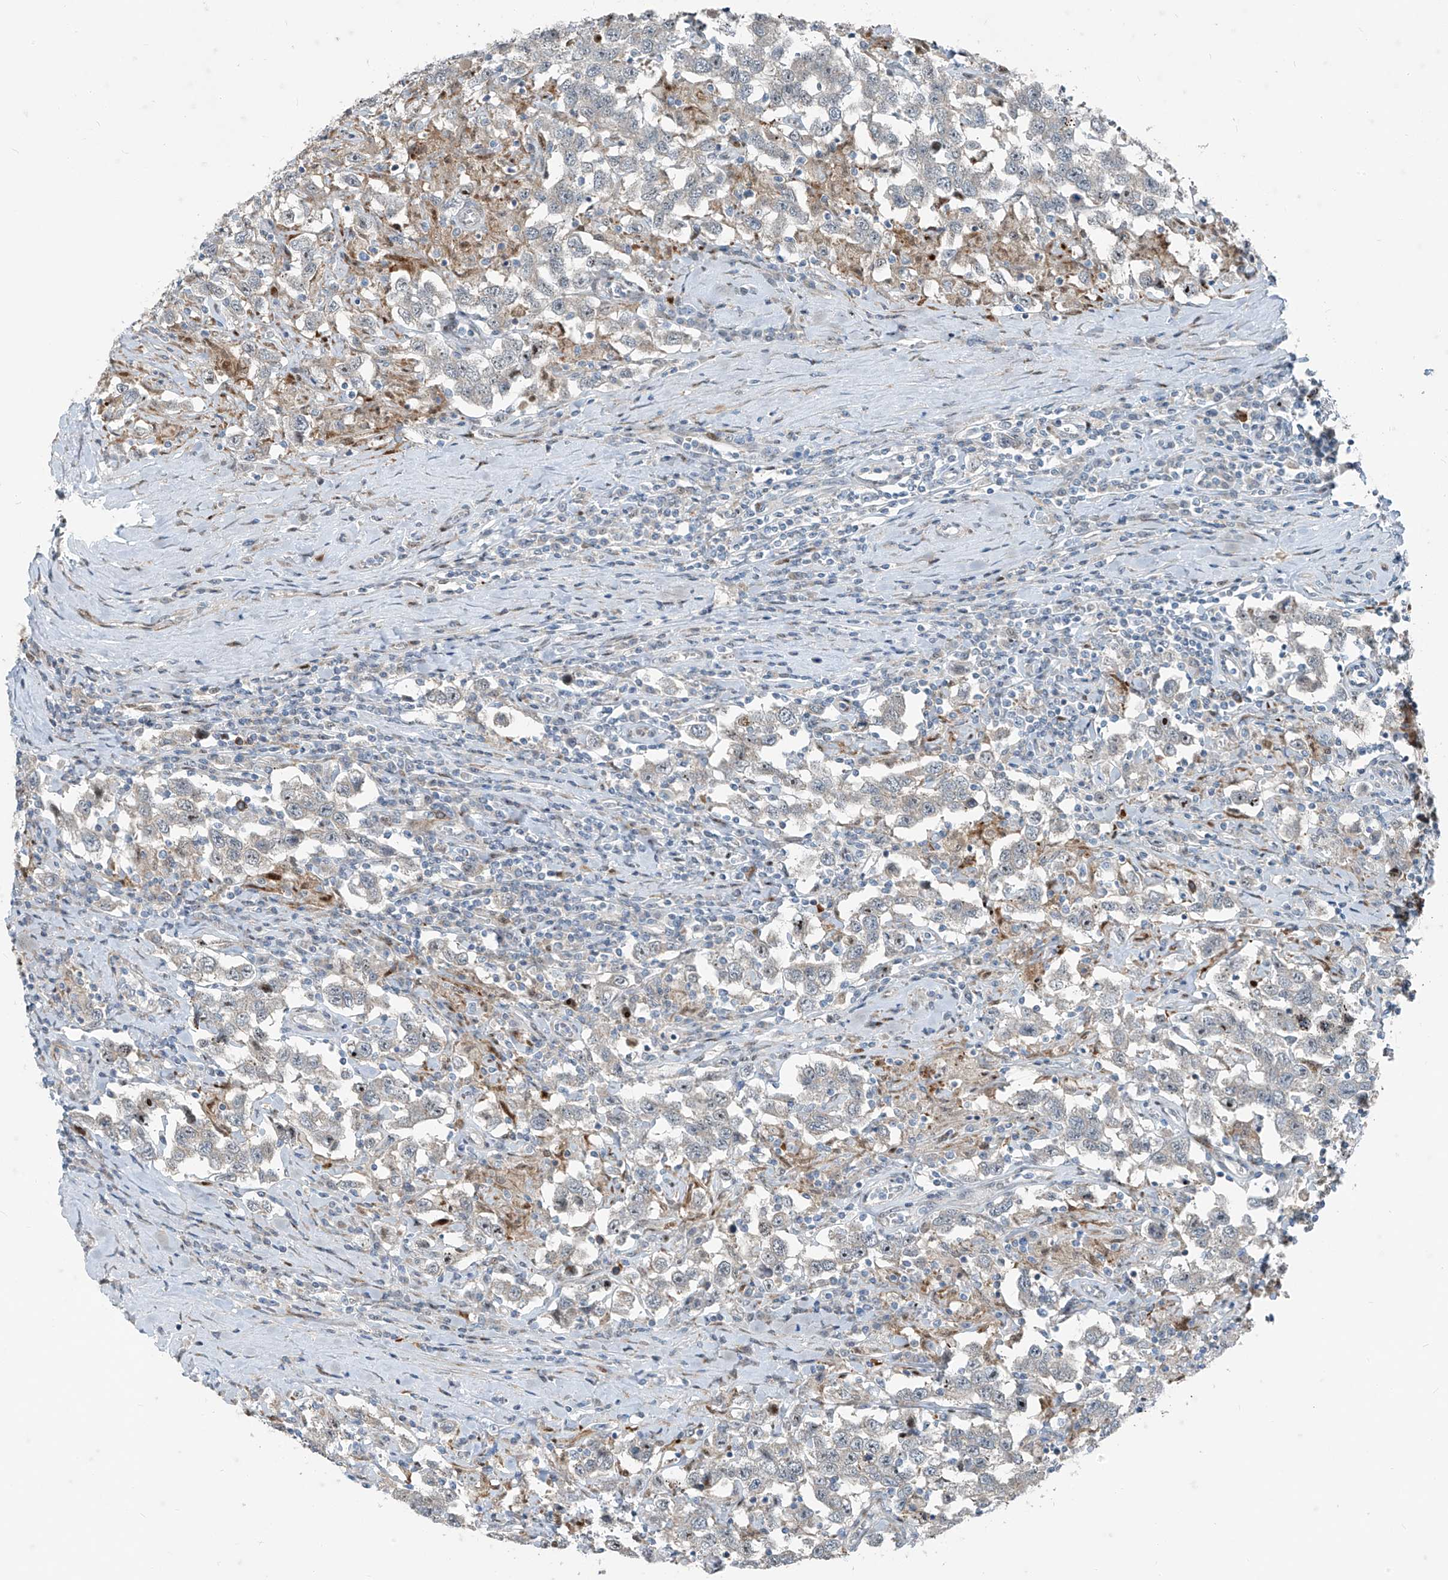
{"staining": {"intensity": "moderate", "quantity": "<25%", "location": "nuclear"}, "tissue": "testis cancer", "cell_type": "Tumor cells", "image_type": "cancer", "snomed": [{"axis": "morphology", "description": "Seminoma, NOS"}, {"axis": "topography", "description": "Testis"}], "caption": "There is low levels of moderate nuclear positivity in tumor cells of testis cancer, as demonstrated by immunohistochemical staining (brown color).", "gene": "PPCS", "patient": {"sex": "male", "age": 41}}